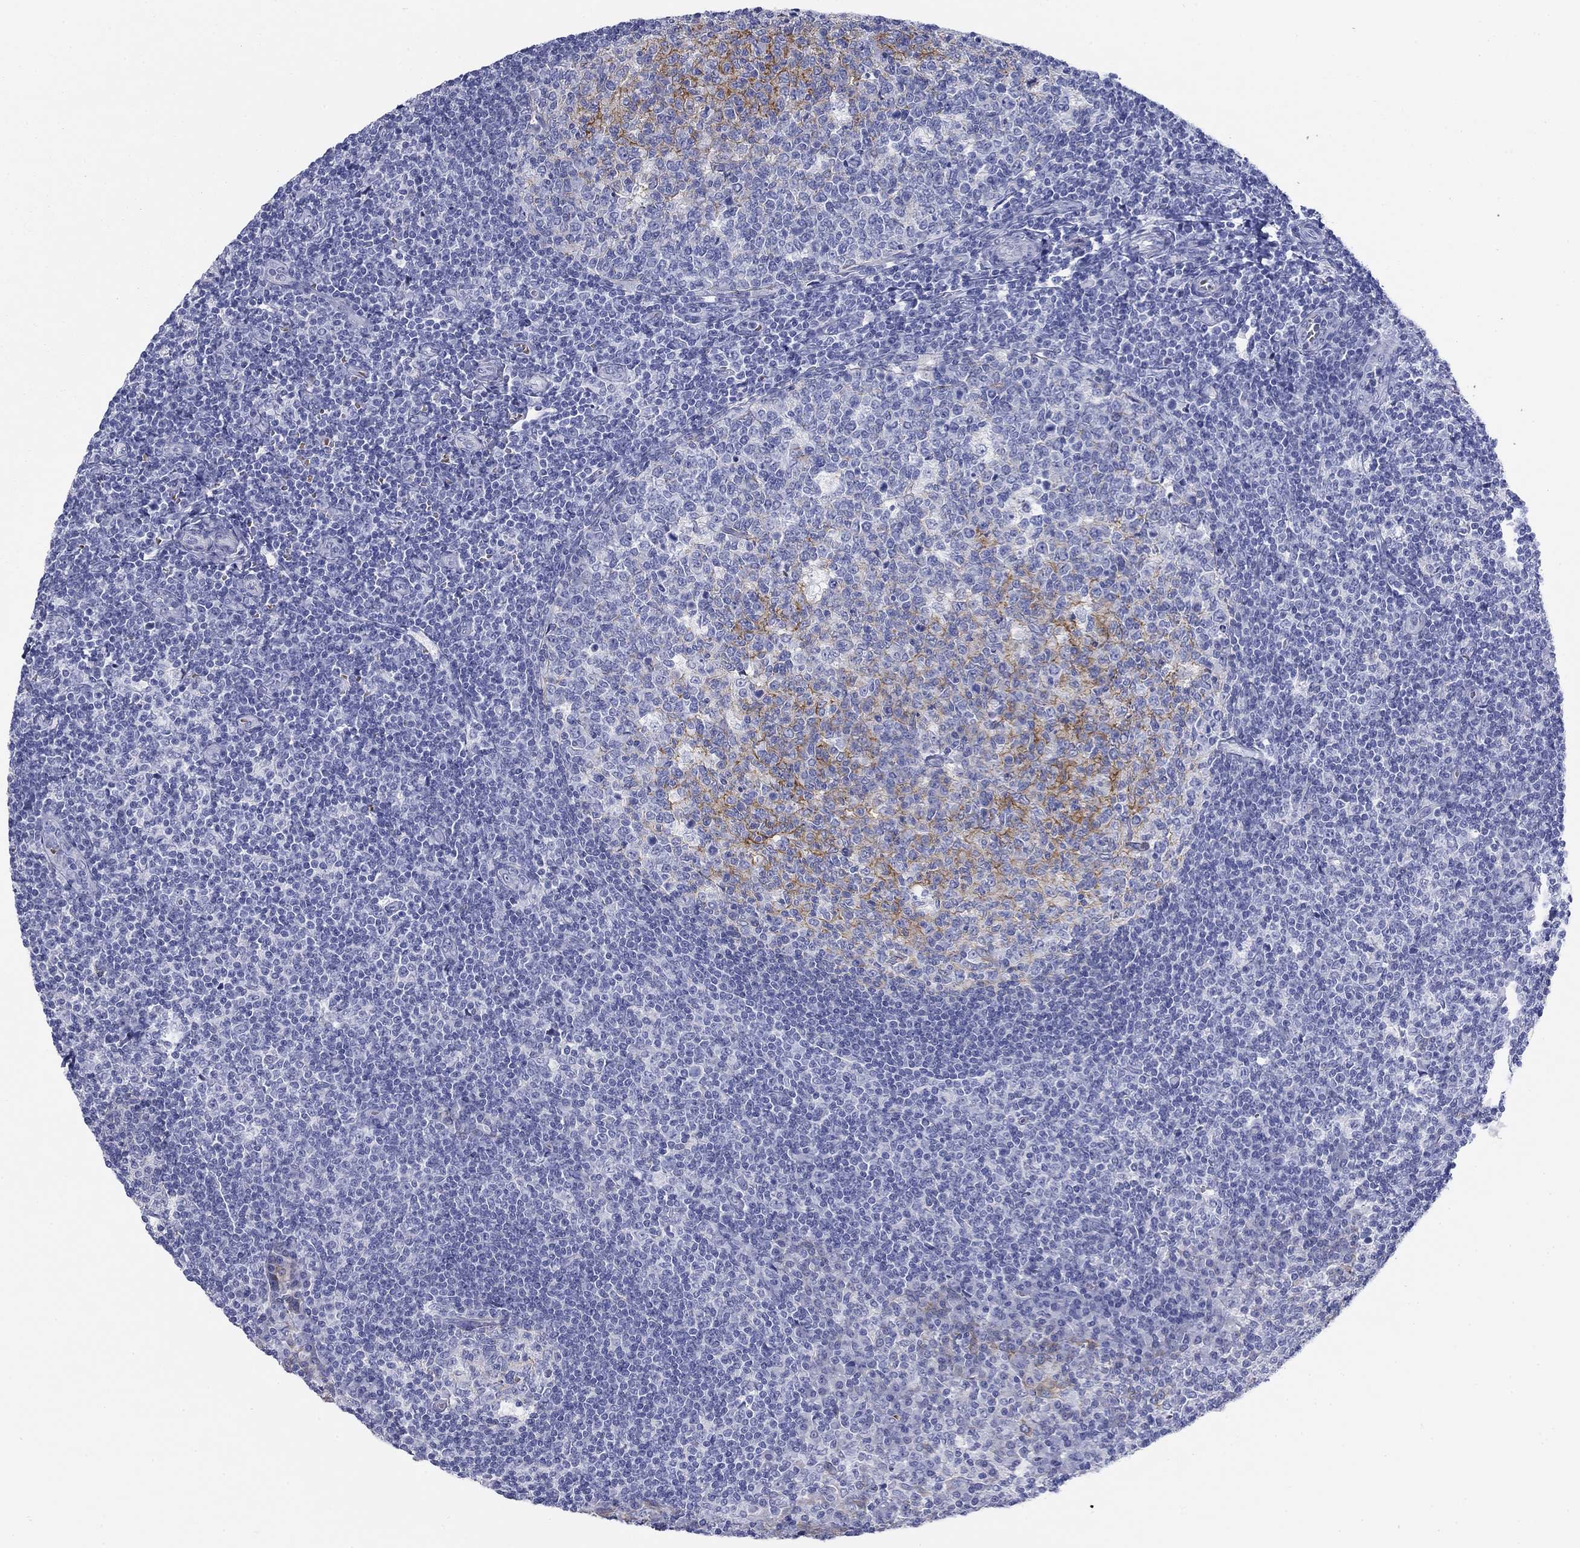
{"staining": {"intensity": "moderate", "quantity": "<25%", "location": "cytoplasmic/membranous"}, "tissue": "tonsil", "cell_type": "Germinal center cells", "image_type": "normal", "snomed": [{"axis": "morphology", "description": "Normal tissue, NOS"}, {"axis": "topography", "description": "Tonsil"}], "caption": "Human tonsil stained for a protein (brown) demonstrates moderate cytoplasmic/membranous positive staining in approximately <25% of germinal center cells.", "gene": "GPC1", "patient": {"sex": "female", "age": 13}}